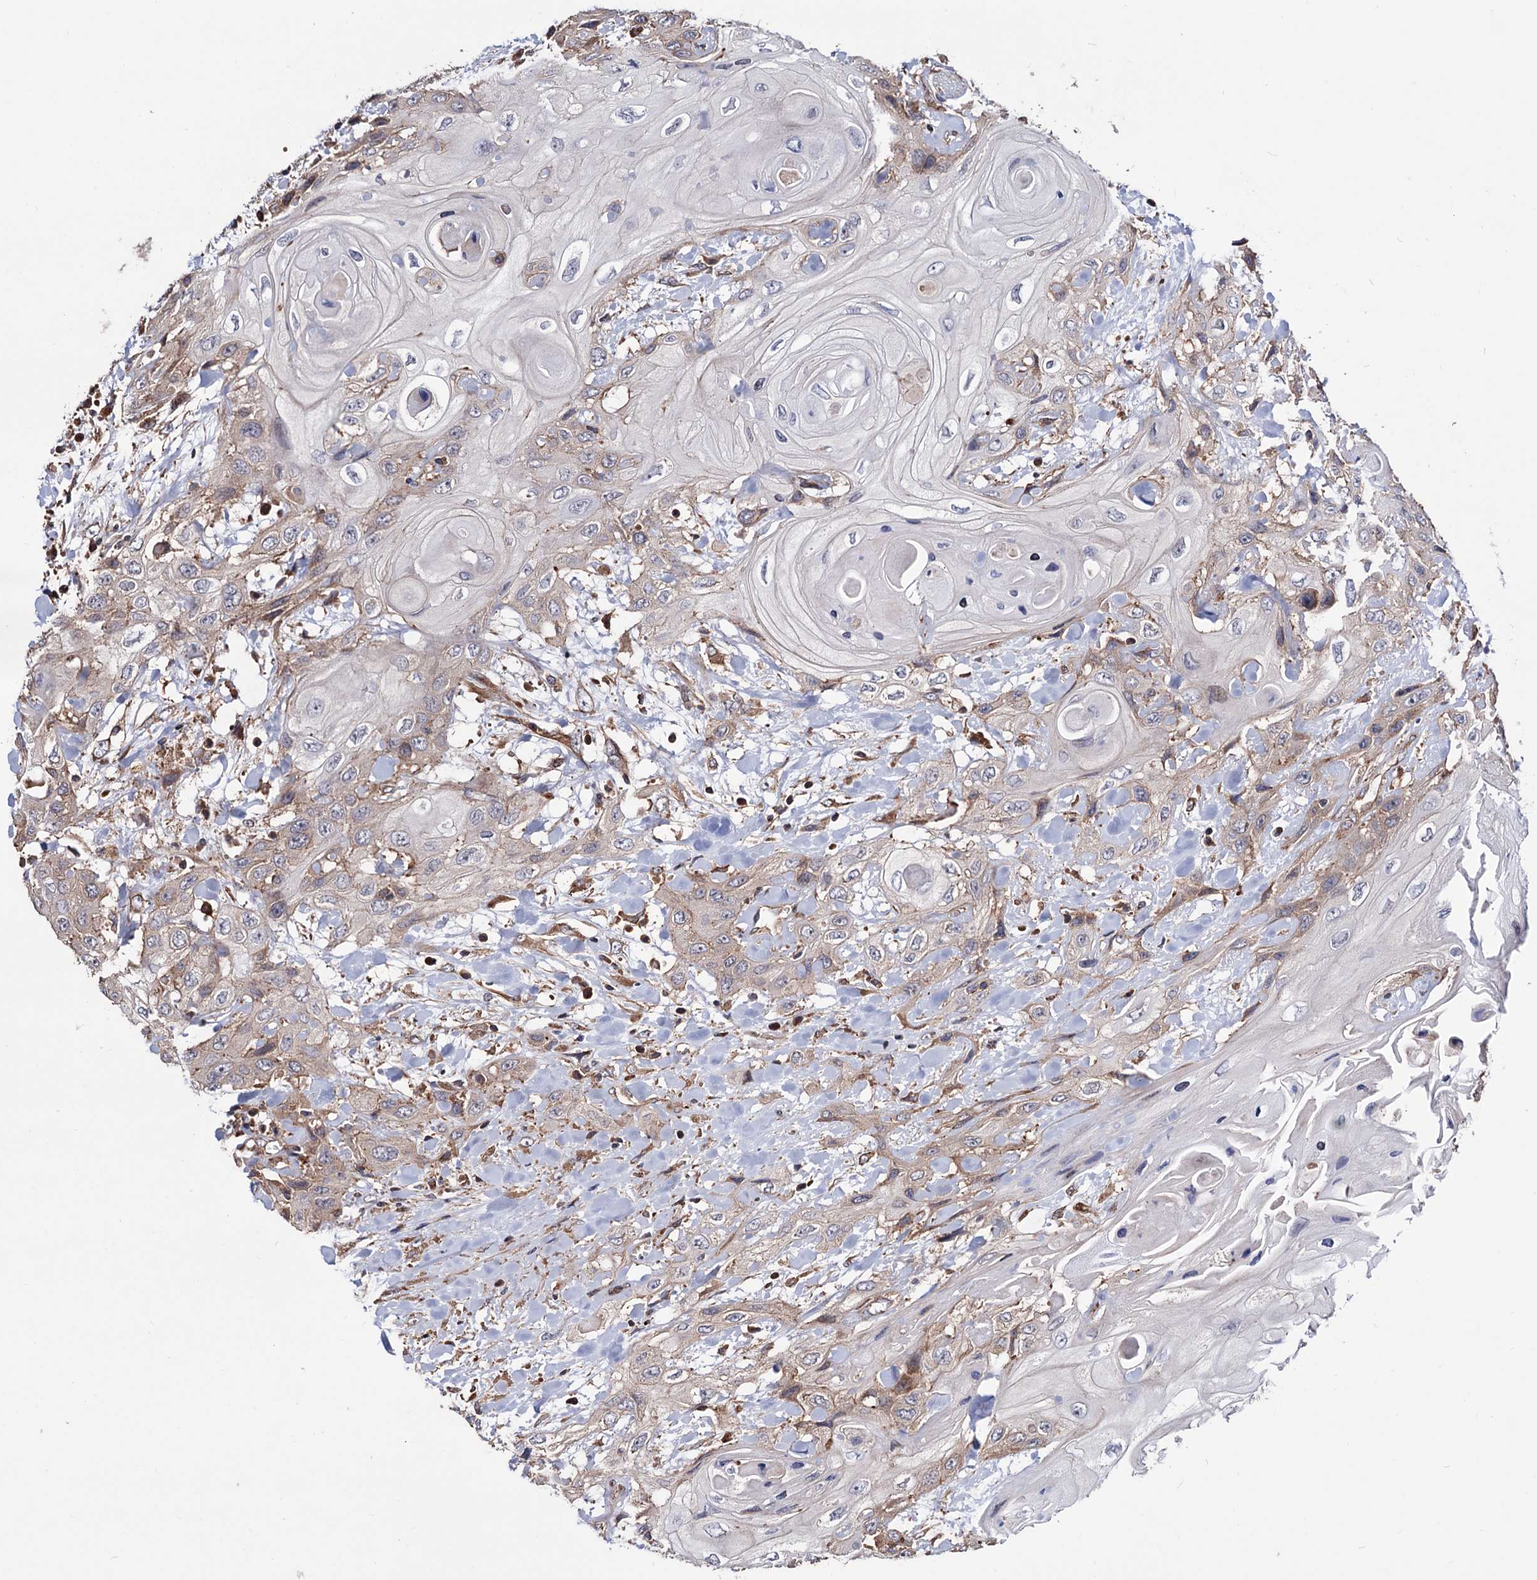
{"staining": {"intensity": "moderate", "quantity": "25%-75%", "location": "cytoplasmic/membranous"}, "tissue": "head and neck cancer", "cell_type": "Tumor cells", "image_type": "cancer", "snomed": [{"axis": "morphology", "description": "Squamous cell carcinoma, NOS"}, {"axis": "topography", "description": "Head-Neck"}], "caption": "An immunohistochemistry (IHC) photomicrograph of tumor tissue is shown. Protein staining in brown shows moderate cytoplasmic/membranous positivity in head and neck cancer within tumor cells.", "gene": "FERMT2", "patient": {"sex": "female", "age": 43}}